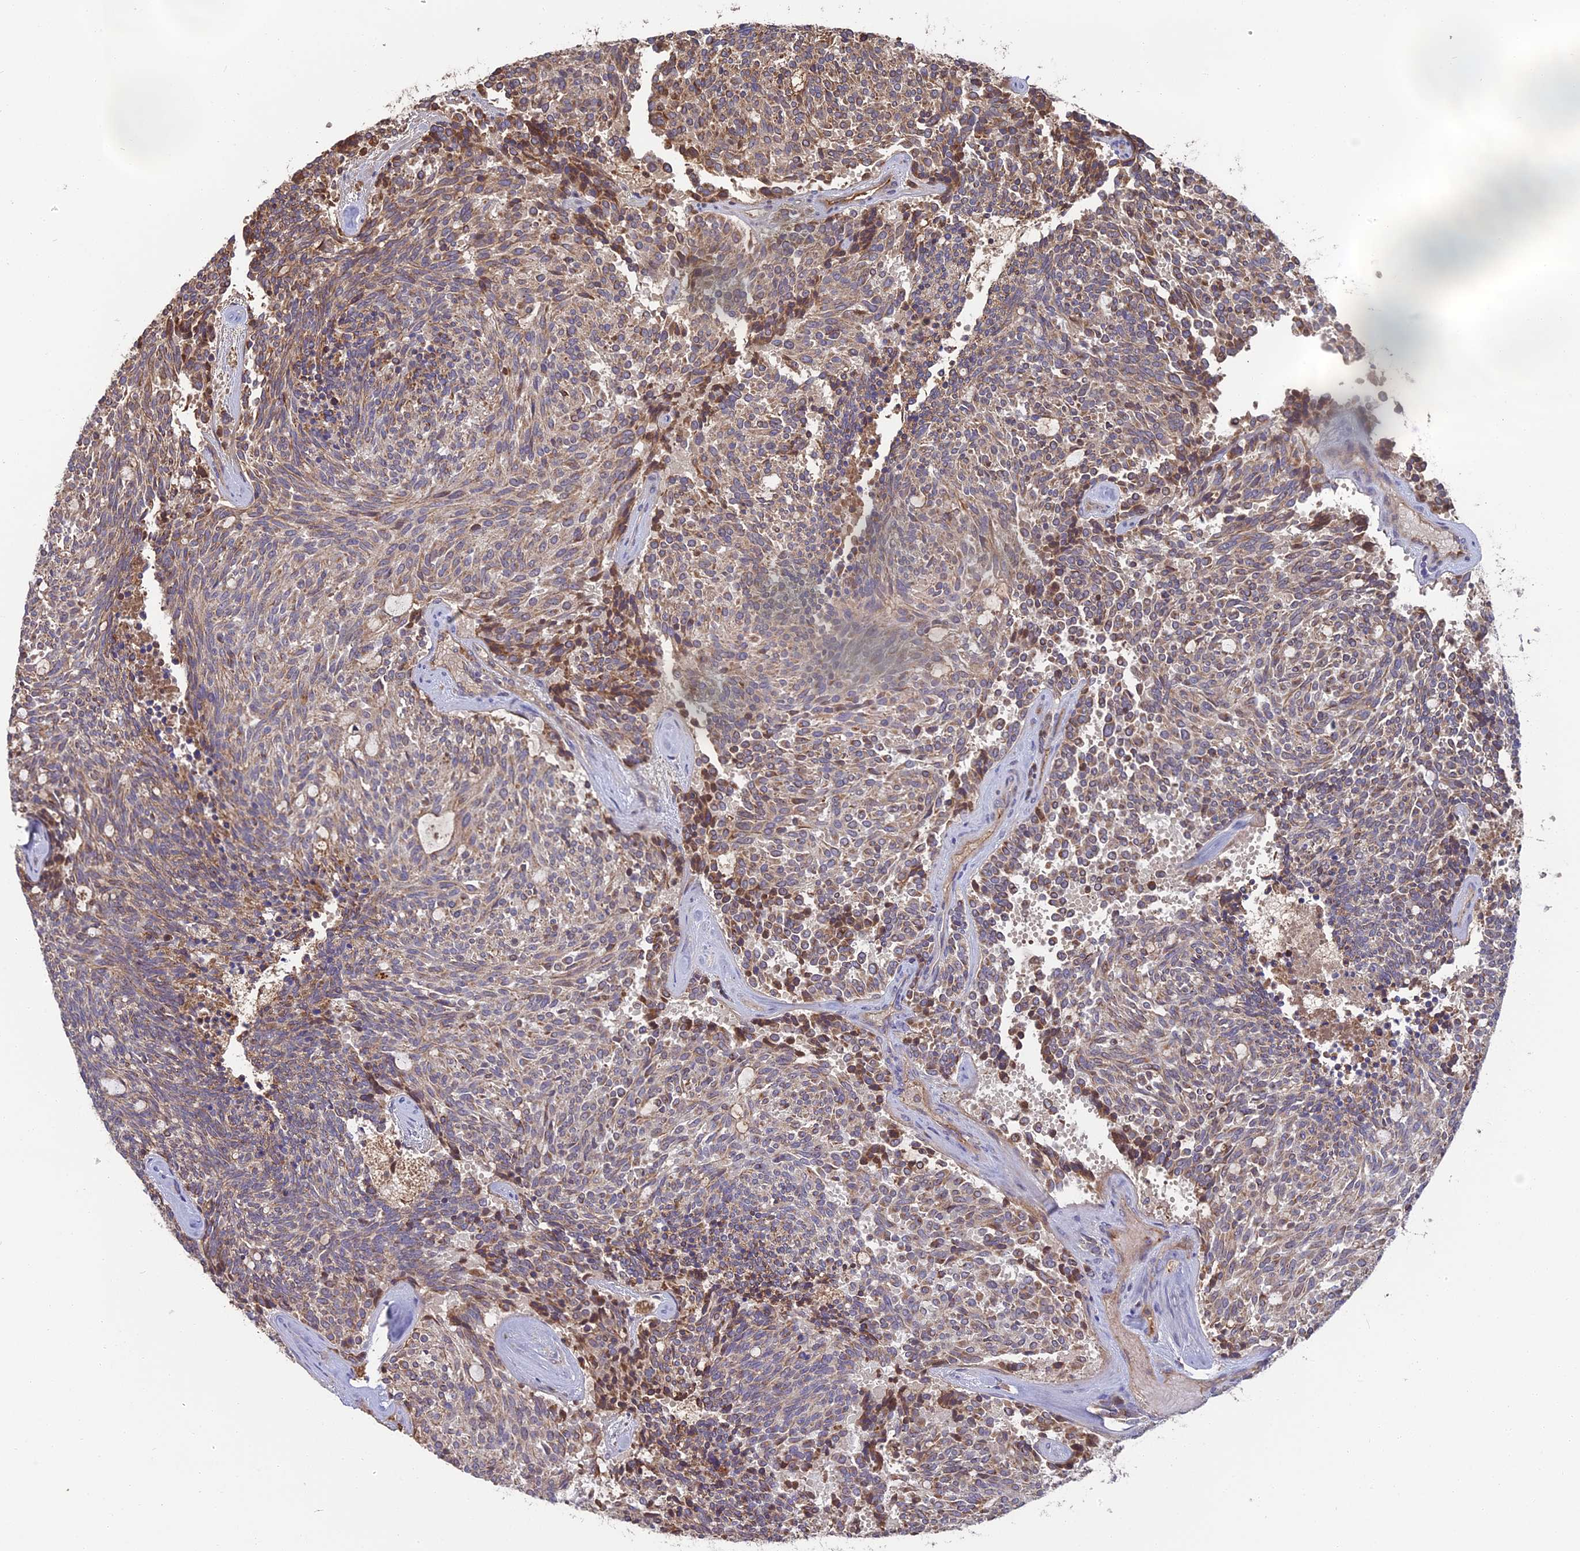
{"staining": {"intensity": "weak", "quantity": "25%-75%", "location": "cytoplasmic/membranous"}, "tissue": "carcinoid", "cell_type": "Tumor cells", "image_type": "cancer", "snomed": [{"axis": "morphology", "description": "Carcinoid, malignant, NOS"}, {"axis": "topography", "description": "Pancreas"}], "caption": "Carcinoid stained with immunohistochemistry exhibits weak cytoplasmic/membranous positivity in approximately 25%-75% of tumor cells. (brown staining indicates protein expression, while blue staining denotes nuclei).", "gene": "ERMAP", "patient": {"sex": "female", "age": 54}}